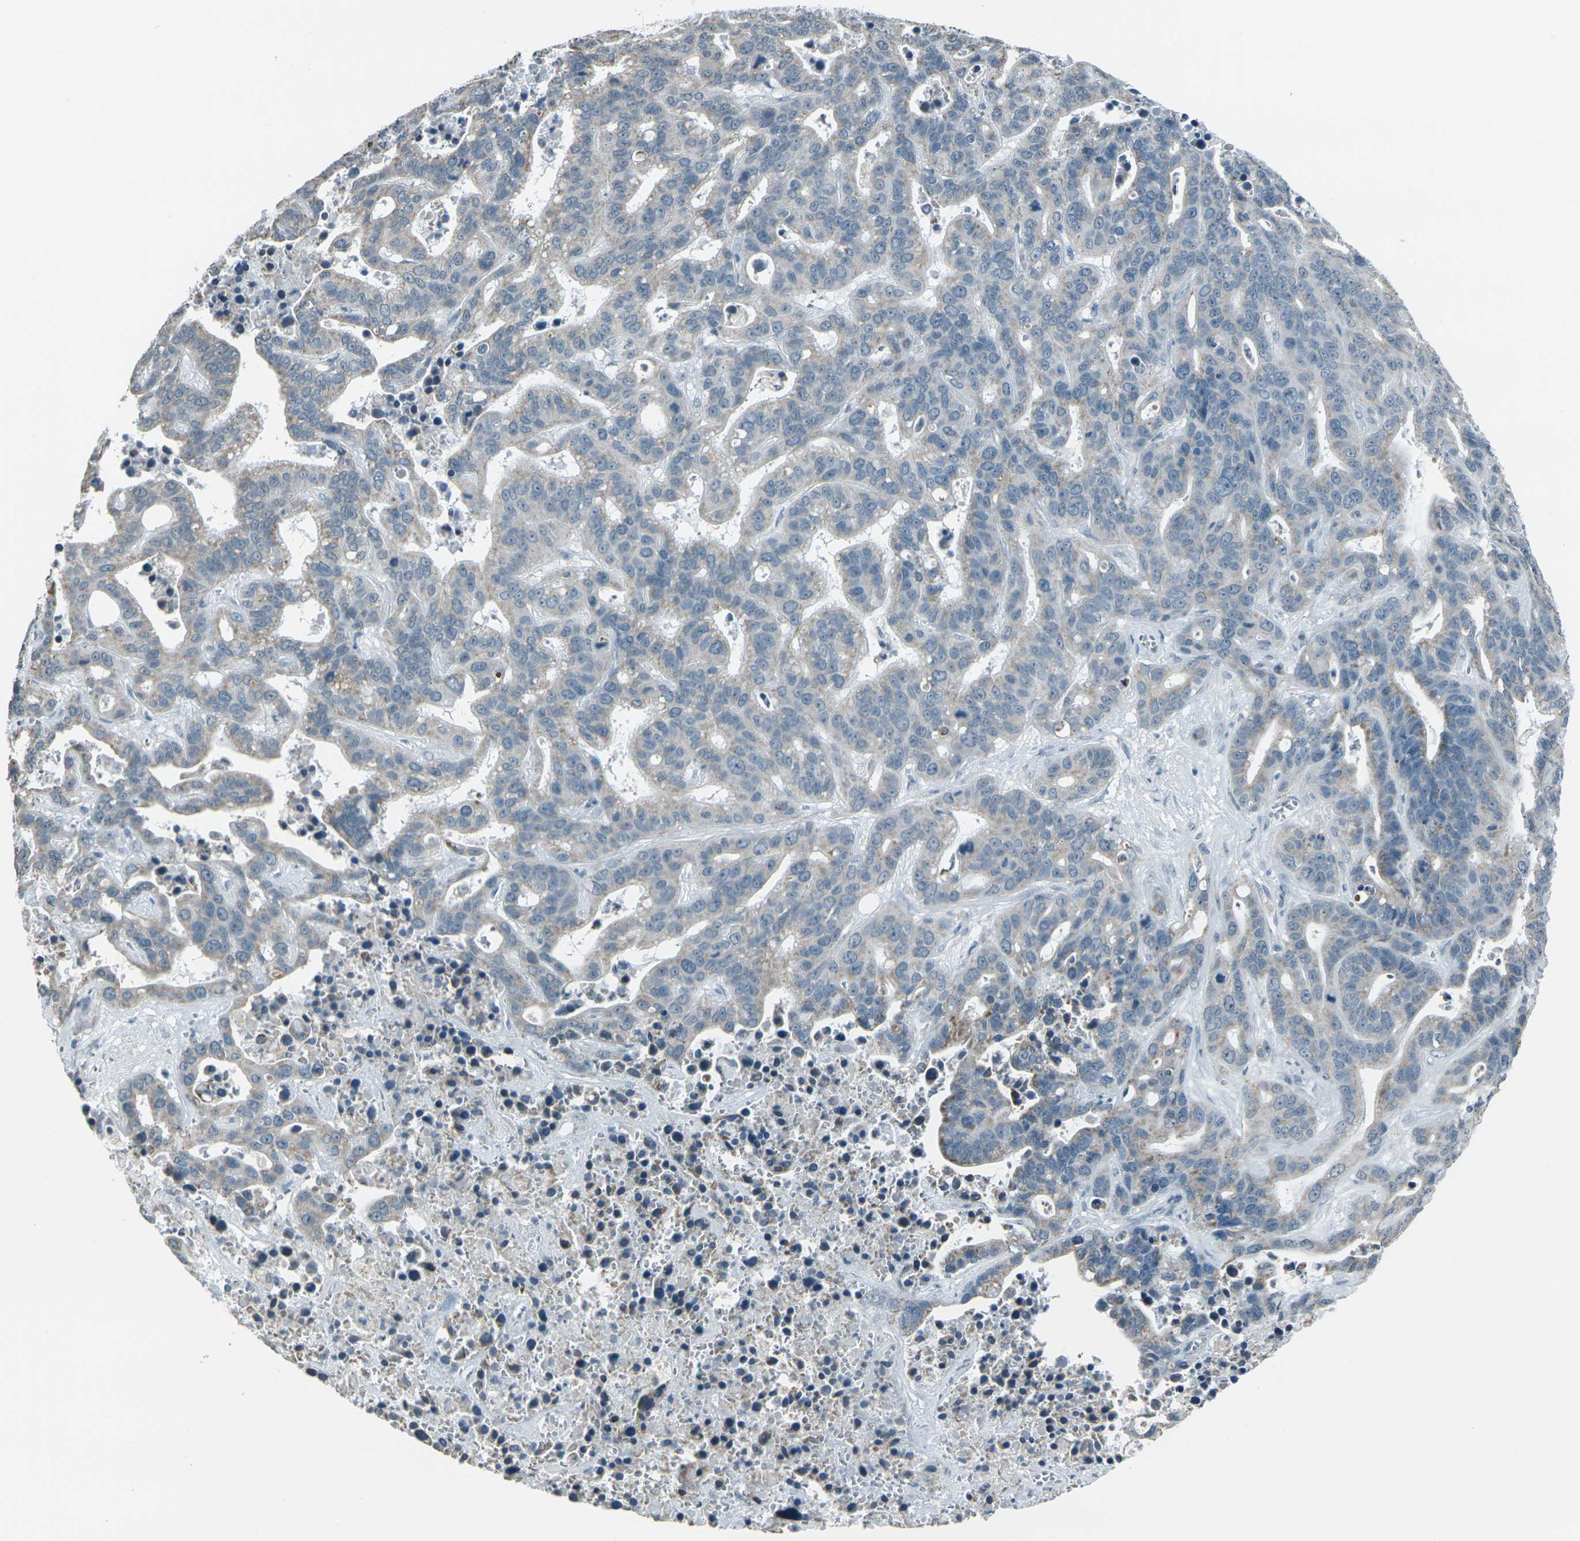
{"staining": {"intensity": "weak", "quantity": "25%-75%", "location": "cytoplasmic/membranous"}, "tissue": "liver cancer", "cell_type": "Tumor cells", "image_type": "cancer", "snomed": [{"axis": "morphology", "description": "Cholangiocarcinoma"}, {"axis": "topography", "description": "Liver"}], "caption": "Human liver cholangiocarcinoma stained with a protein marker demonstrates weak staining in tumor cells.", "gene": "H2BC1", "patient": {"sex": "female", "age": 65}}